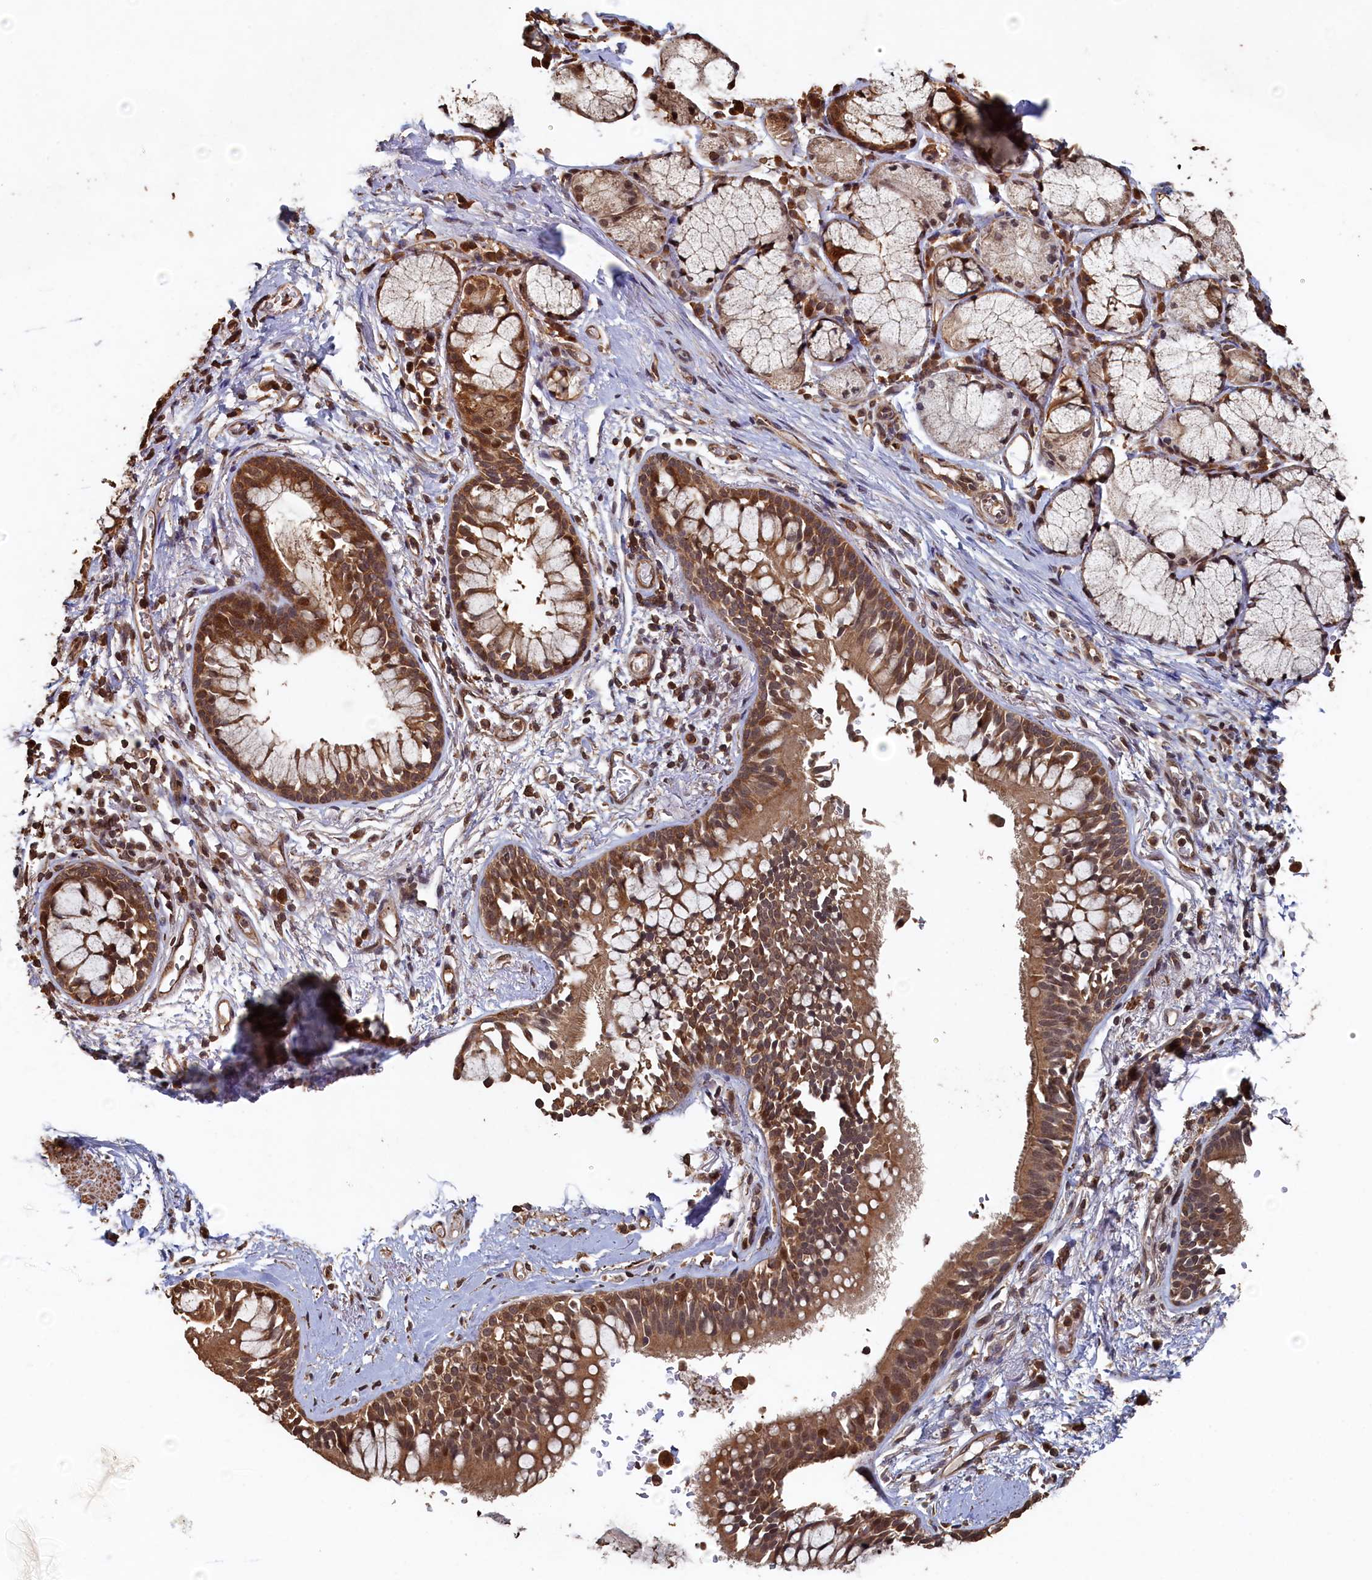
{"staining": {"intensity": "moderate", "quantity": ">75%", "location": "cytoplasmic/membranous"}, "tissue": "bronchus", "cell_type": "Respiratory epithelial cells", "image_type": "normal", "snomed": [{"axis": "morphology", "description": "Normal tissue, NOS"}, {"axis": "morphology", "description": "Inflammation, NOS"}, {"axis": "topography", "description": "Cartilage tissue"}, {"axis": "topography", "description": "Bronchus"}, {"axis": "topography", "description": "Lung"}], "caption": "IHC histopathology image of unremarkable bronchus: bronchus stained using immunohistochemistry shows medium levels of moderate protein expression localized specifically in the cytoplasmic/membranous of respiratory epithelial cells, appearing as a cytoplasmic/membranous brown color.", "gene": "PIGN", "patient": {"sex": "female", "age": 64}}